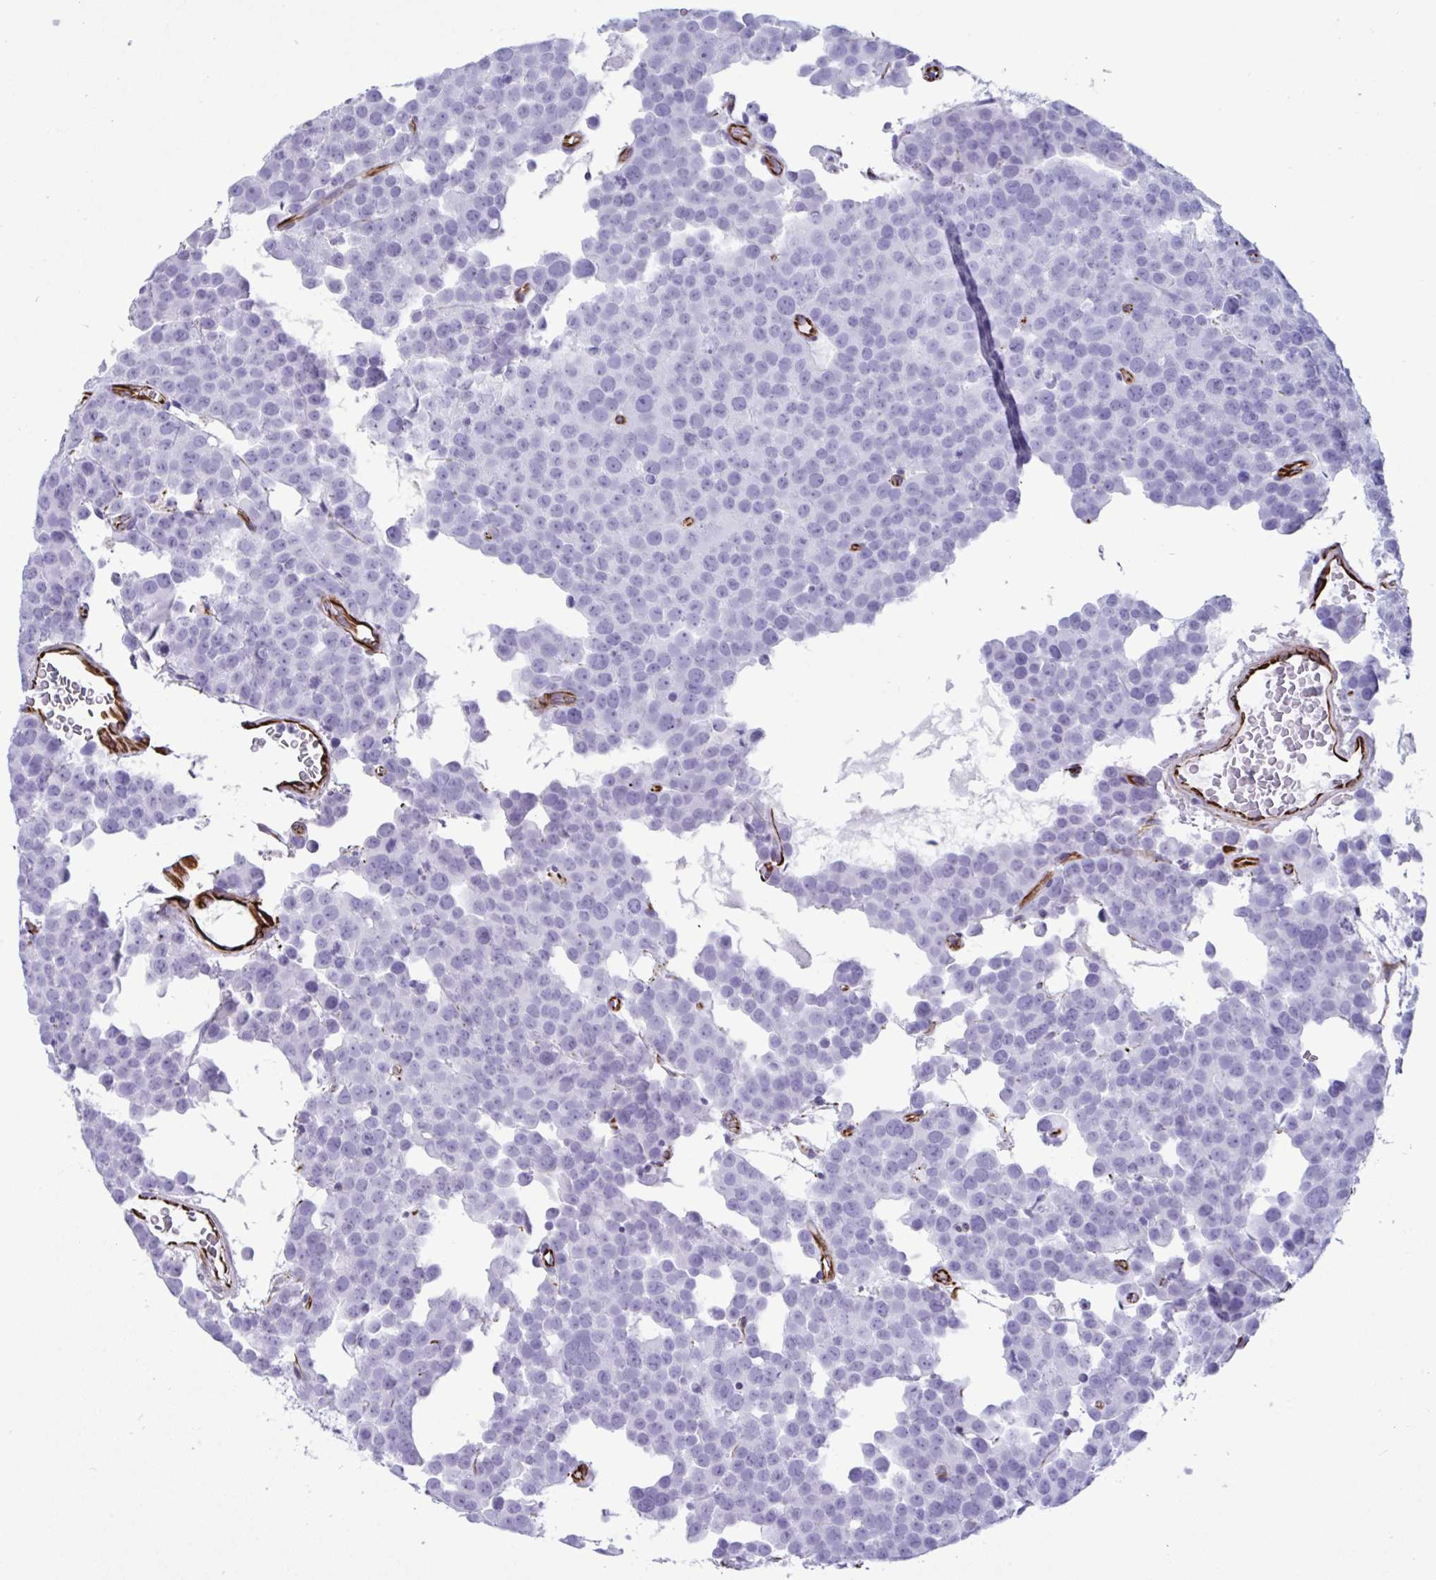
{"staining": {"intensity": "negative", "quantity": "none", "location": "none"}, "tissue": "testis cancer", "cell_type": "Tumor cells", "image_type": "cancer", "snomed": [{"axis": "morphology", "description": "Seminoma, NOS"}, {"axis": "topography", "description": "Testis"}], "caption": "This is a histopathology image of IHC staining of seminoma (testis), which shows no positivity in tumor cells.", "gene": "SMAD5", "patient": {"sex": "male", "age": 71}}